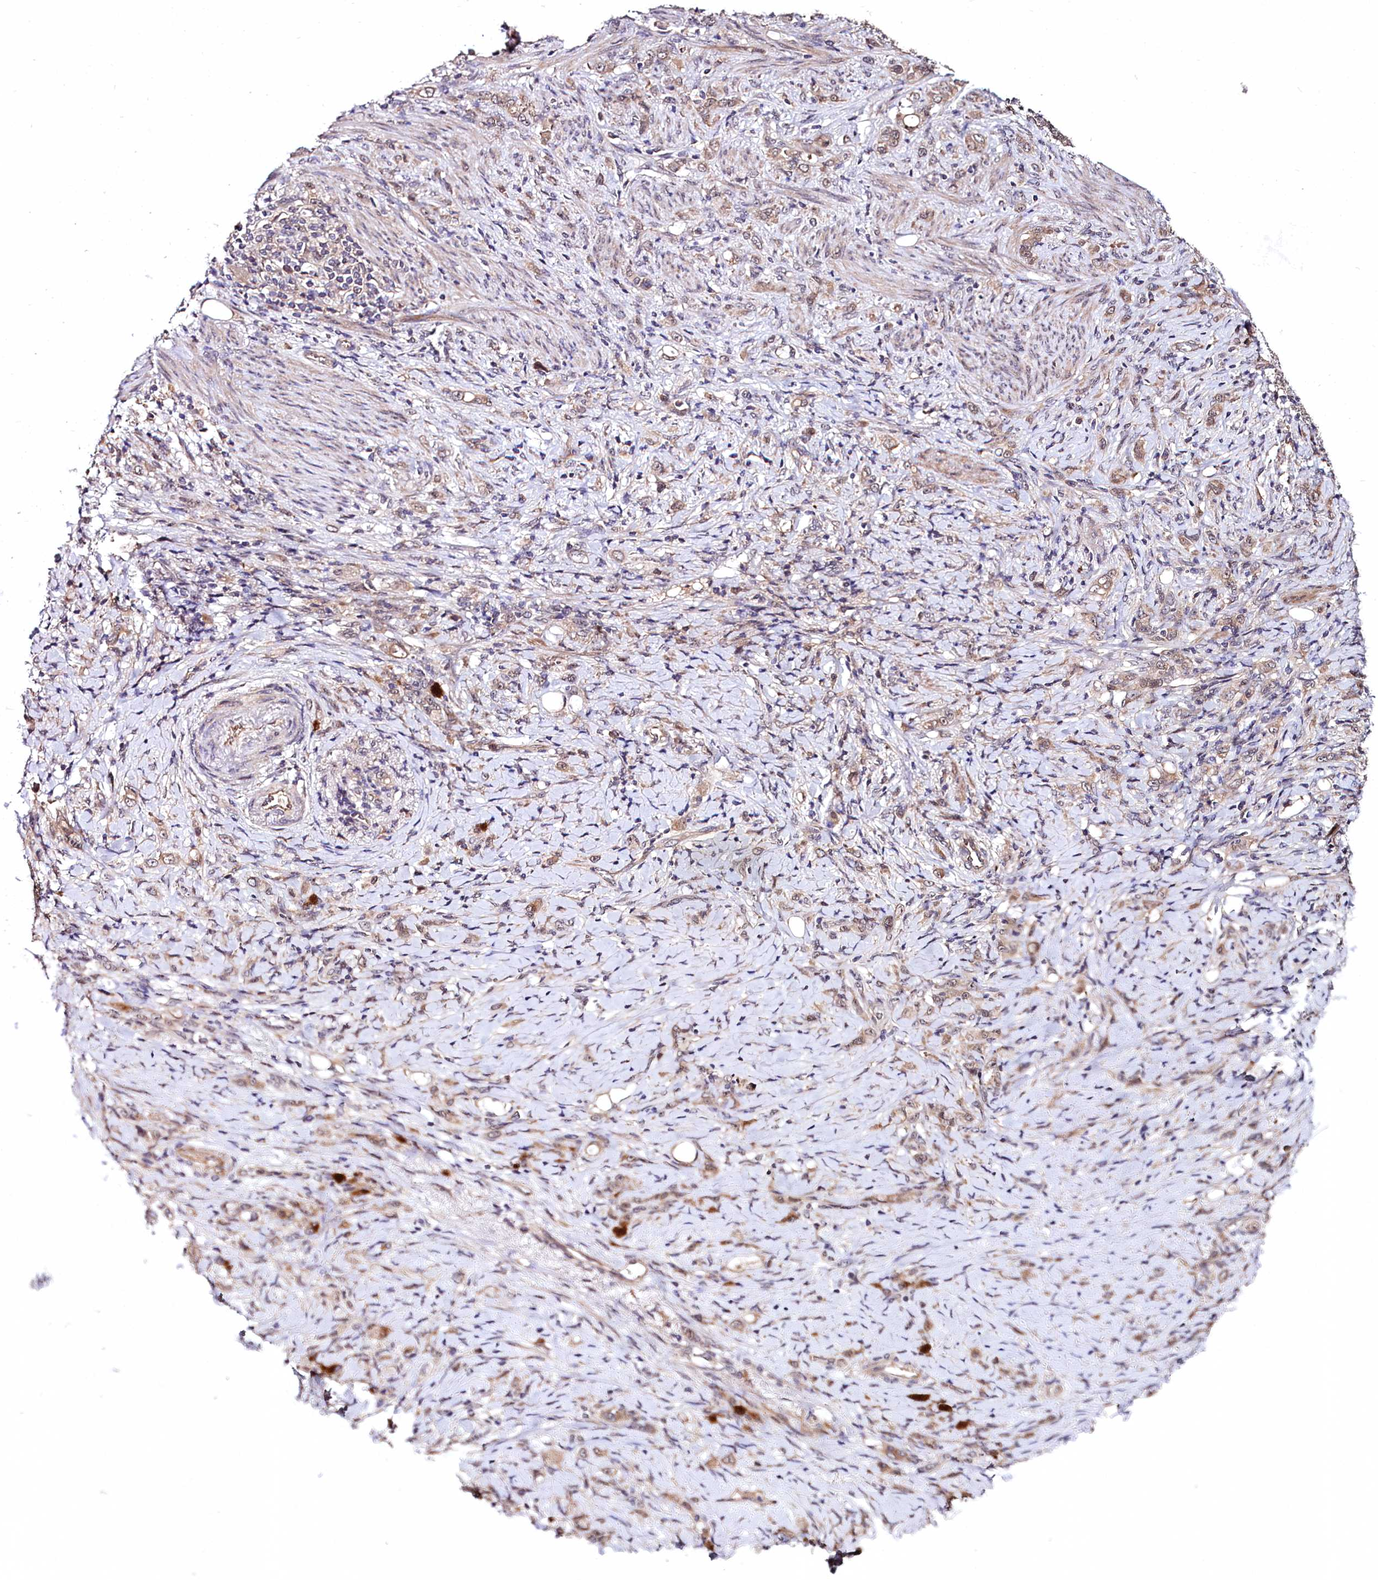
{"staining": {"intensity": "weak", "quantity": "25%-75%", "location": "cytoplasmic/membranous"}, "tissue": "stomach cancer", "cell_type": "Tumor cells", "image_type": "cancer", "snomed": [{"axis": "morphology", "description": "Adenocarcinoma, NOS"}, {"axis": "topography", "description": "Stomach"}], "caption": "Protein staining of stomach adenocarcinoma tissue exhibits weak cytoplasmic/membranous expression in about 25%-75% of tumor cells. The protein is stained brown, and the nuclei are stained in blue (DAB IHC with brightfield microscopy, high magnification).", "gene": "UBE3A", "patient": {"sex": "female", "age": 79}}